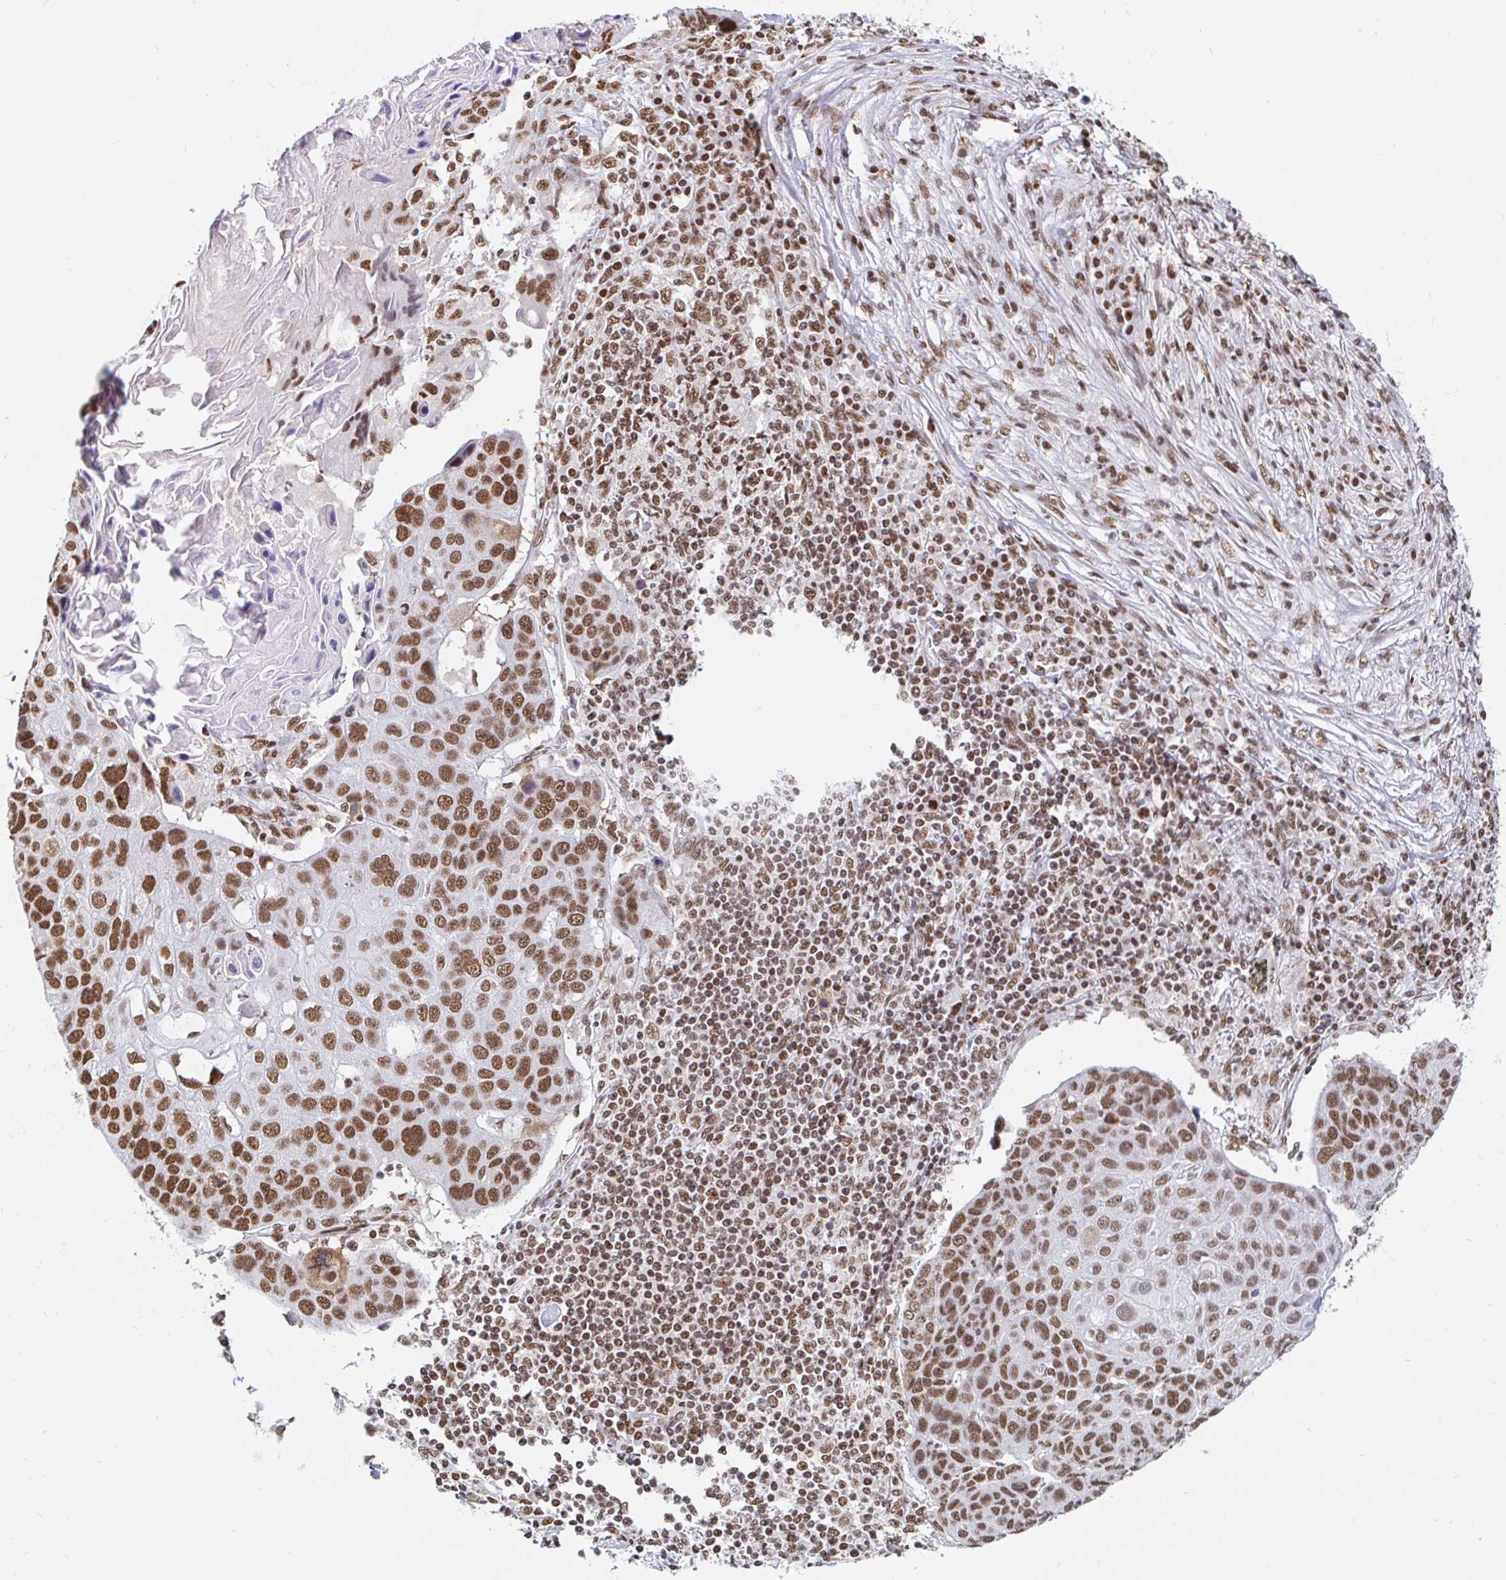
{"staining": {"intensity": "moderate", "quantity": ">75%", "location": "nuclear"}, "tissue": "lung cancer", "cell_type": "Tumor cells", "image_type": "cancer", "snomed": [{"axis": "morphology", "description": "Squamous cell carcinoma, NOS"}, {"axis": "topography", "description": "Lymph node"}, {"axis": "topography", "description": "Lung"}], "caption": "This micrograph demonstrates immunohistochemistry staining of lung cancer, with medium moderate nuclear staining in approximately >75% of tumor cells.", "gene": "RBMX", "patient": {"sex": "male", "age": 61}}